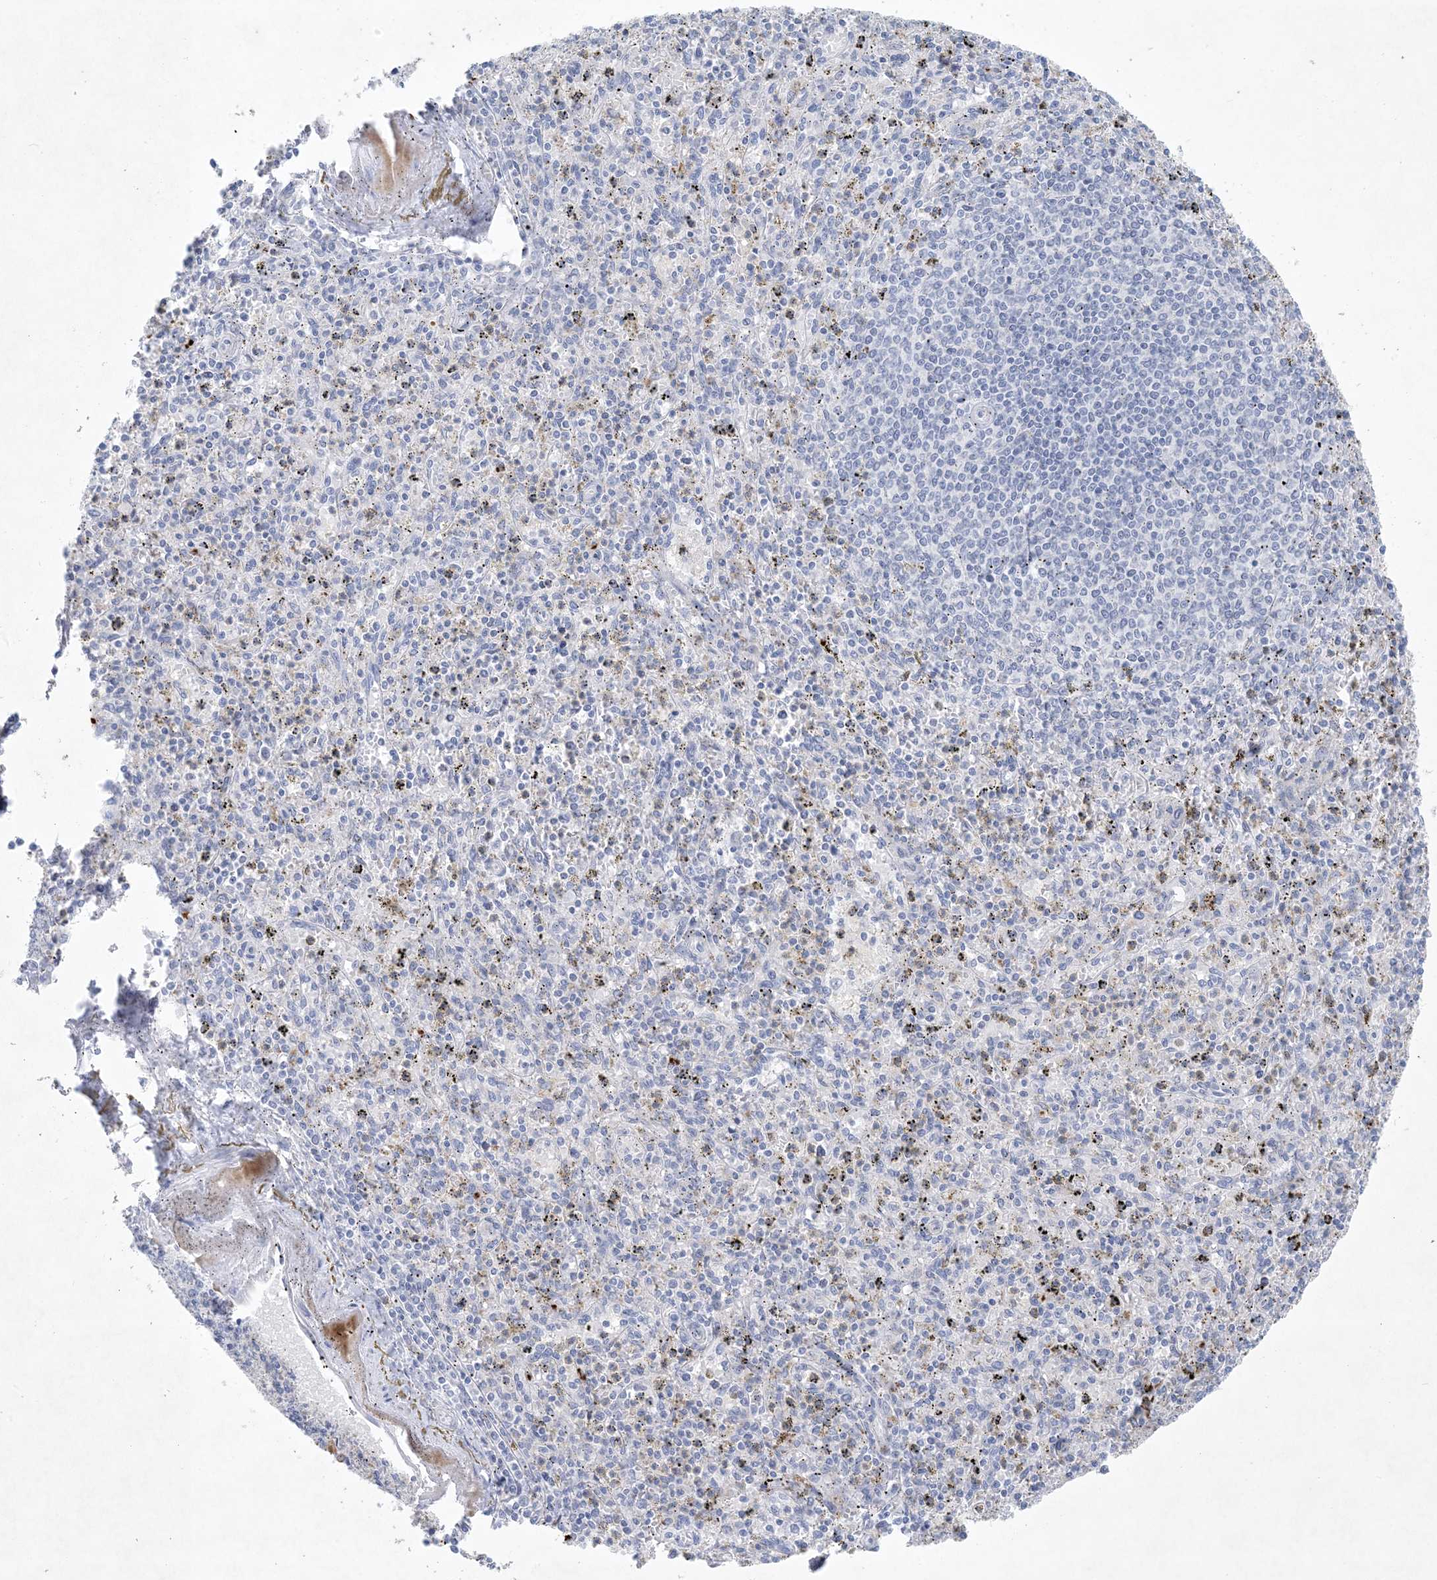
{"staining": {"intensity": "weak", "quantity": "<25%", "location": "cytoplasmic/membranous"}, "tissue": "spleen", "cell_type": "Cells in red pulp", "image_type": "normal", "snomed": [{"axis": "morphology", "description": "Normal tissue, NOS"}, {"axis": "topography", "description": "Spleen"}], "caption": "This is a photomicrograph of immunohistochemistry staining of benign spleen, which shows no expression in cells in red pulp.", "gene": "GABRG1", "patient": {"sex": "male", "age": 72}}